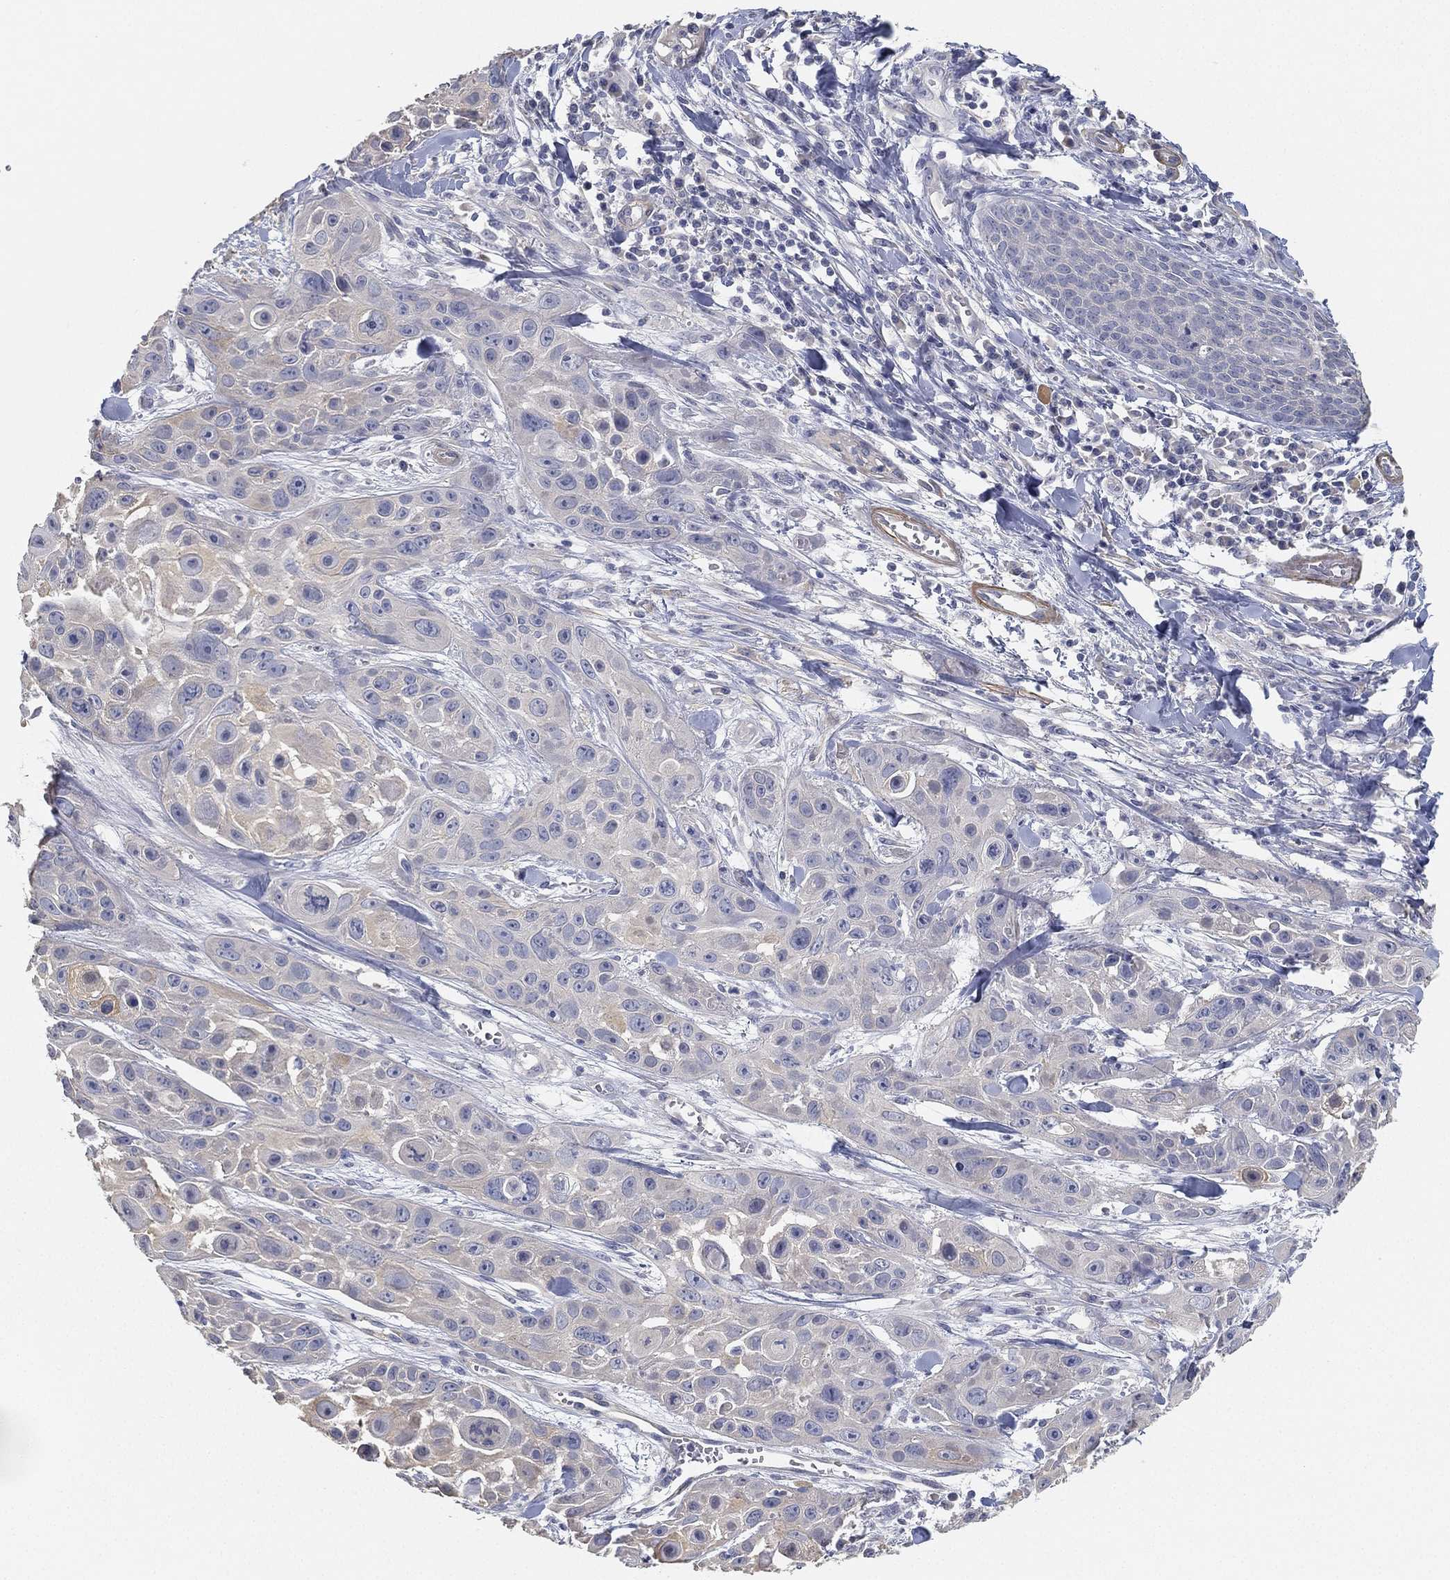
{"staining": {"intensity": "negative", "quantity": "none", "location": "none"}, "tissue": "skin cancer", "cell_type": "Tumor cells", "image_type": "cancer", "snomed": [{"axis": "morphology", "description": "Squamous cell carcinoma, NOS"}, {"axis": "topography", "description": "Skin"}, {"axis": "topography", "description": "Anal"}], "caption": "Tumor cells are negative for brown protein staining in skin cancer. (DAB (3,3'-diaminobenzidine) immunohistochemistry with hematoxylin counter stain).", "gene": "GPR61", "patient": {"sex": "female", "age": 75}}